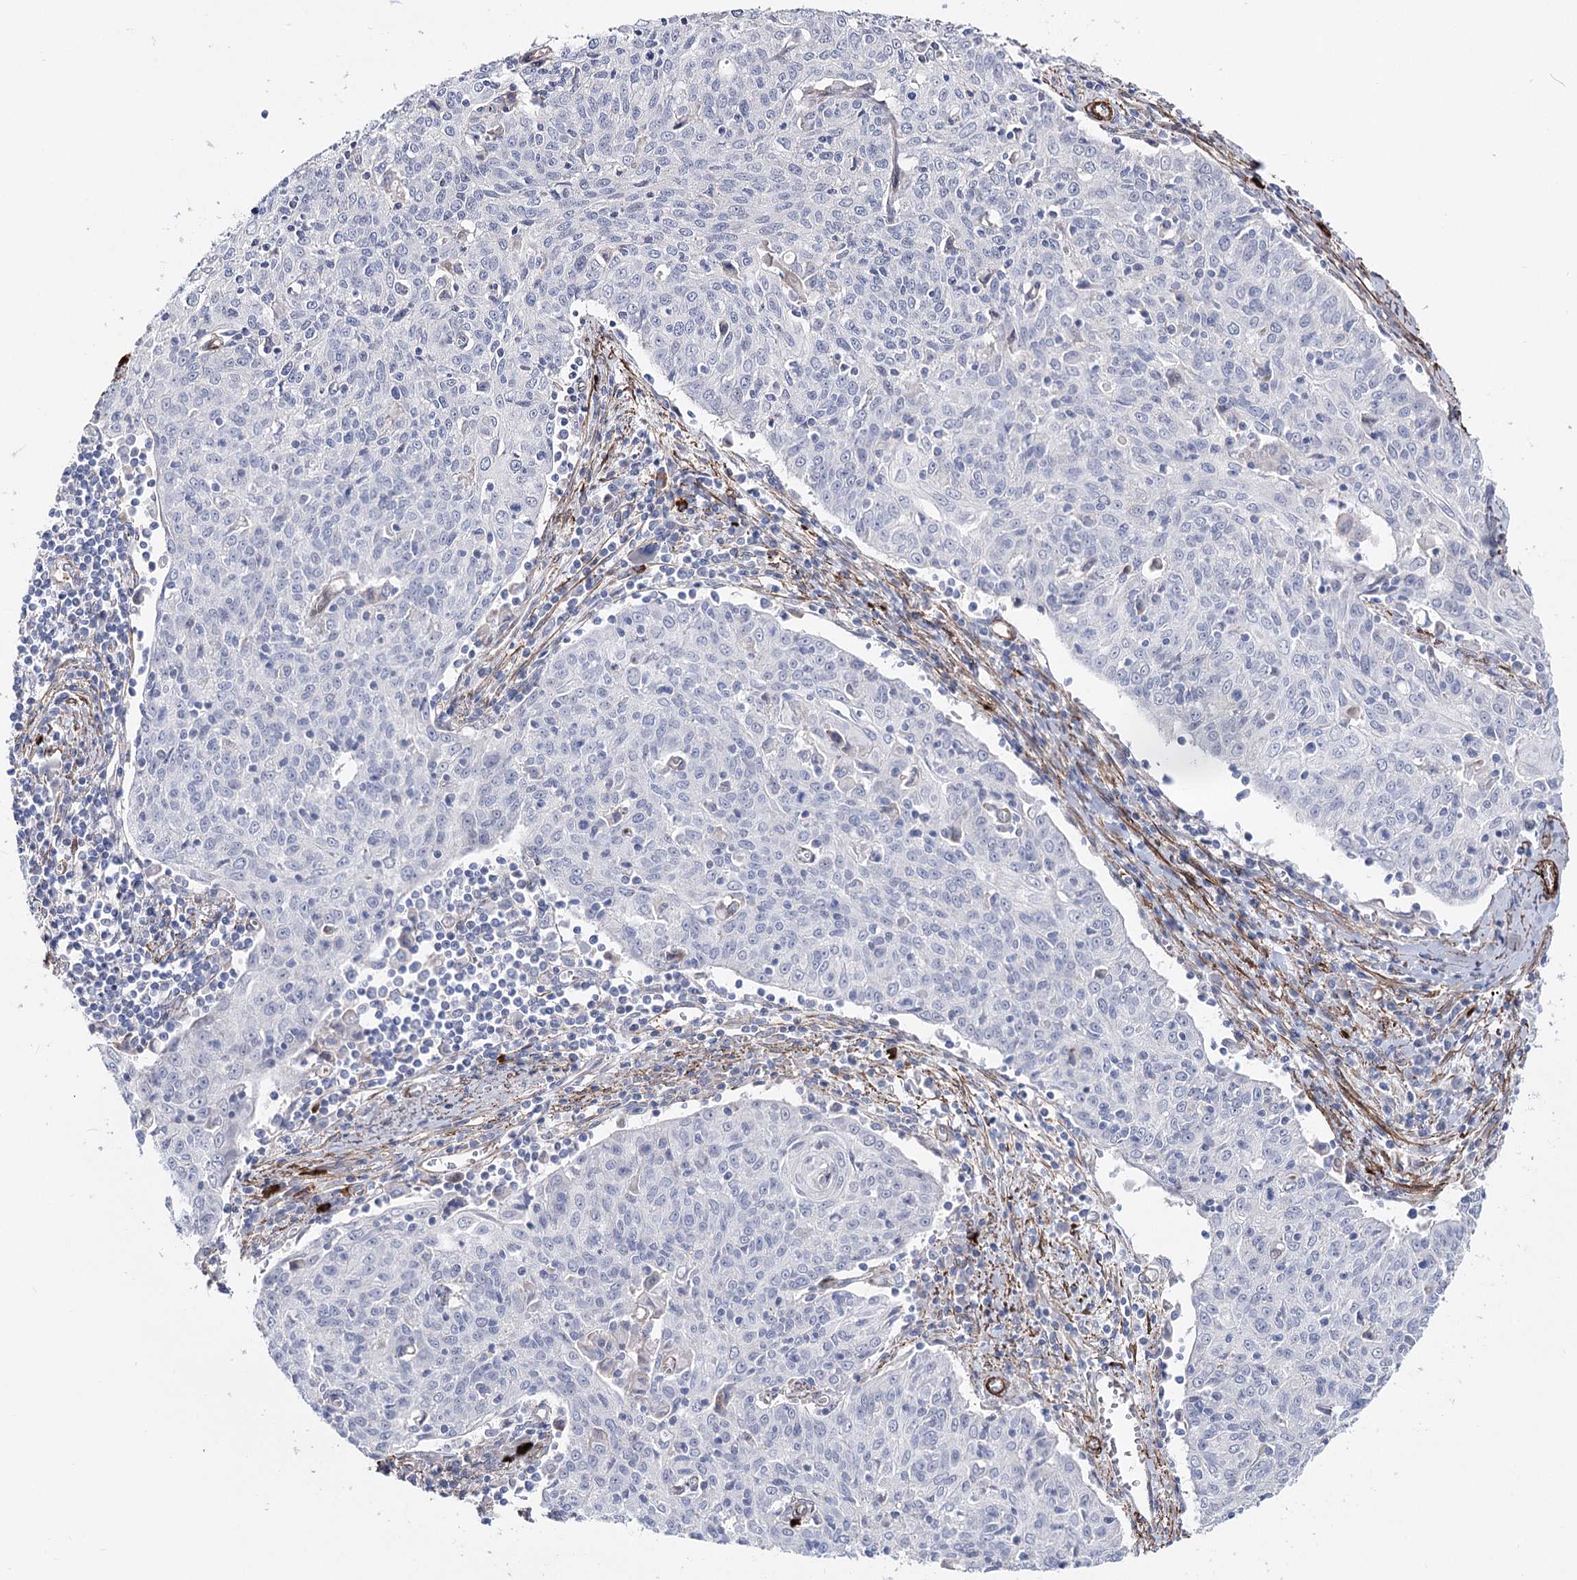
{"staining": {"intensity": "negative", "quantity": "none", "location": "none"}, "tissue": "cervical cancer", "cell_type": "Tumor cells", "image_type": "cancer", "snomed": [{"axis": "morphology", "description": "Squamous cell carcinoma, NOS"}, {"axis": "topography", "description": "Cervix"}], "caption": "A high-resolution photomicrograph shows immunohistochemistry staining of cervical squamous cell carcinoma, which exhibits no significant expression in tumor cells.", "gene": "ARHGAP20", "patient": {"sex": "female", "age": 48}}